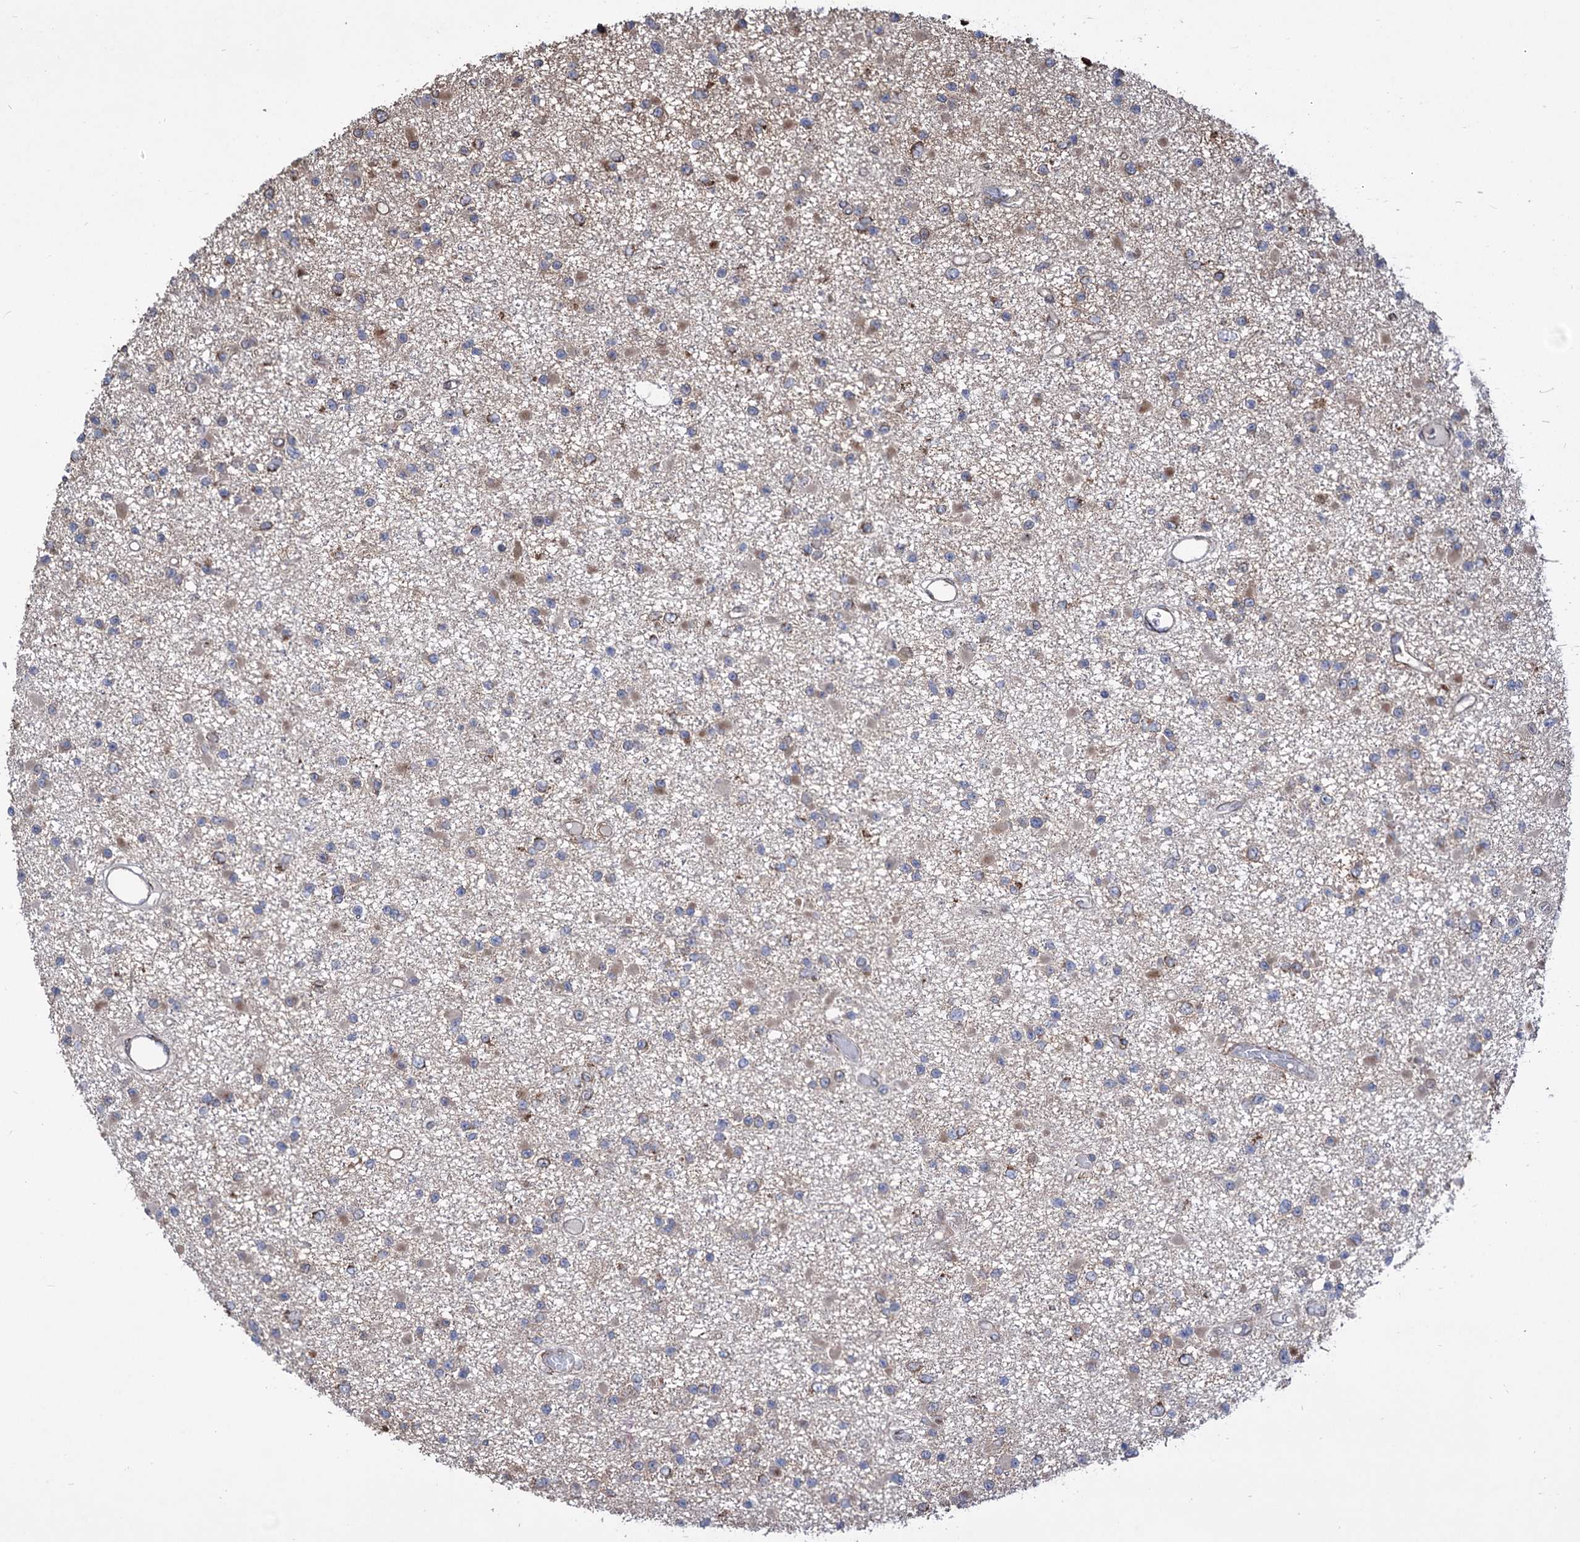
{"staining": {"intensity": "moderate", "quantity": "<25%", "location": "cytoplasmic/membranous"}, "tissue": "glioma", "cell_type": "Tumor cells", "image_type": "cancer", "snomed": [{"axis": "morphology", "description": "Glioma, malignant, Low grade"}, {"axis": "topography", "description": "Brain"}], "caption": "Human glioma stained with a protein marker exhibits moderate staining in tumor cells.", "gene": "CDAN1", "patient": {"sex": "female", "age": 22}}